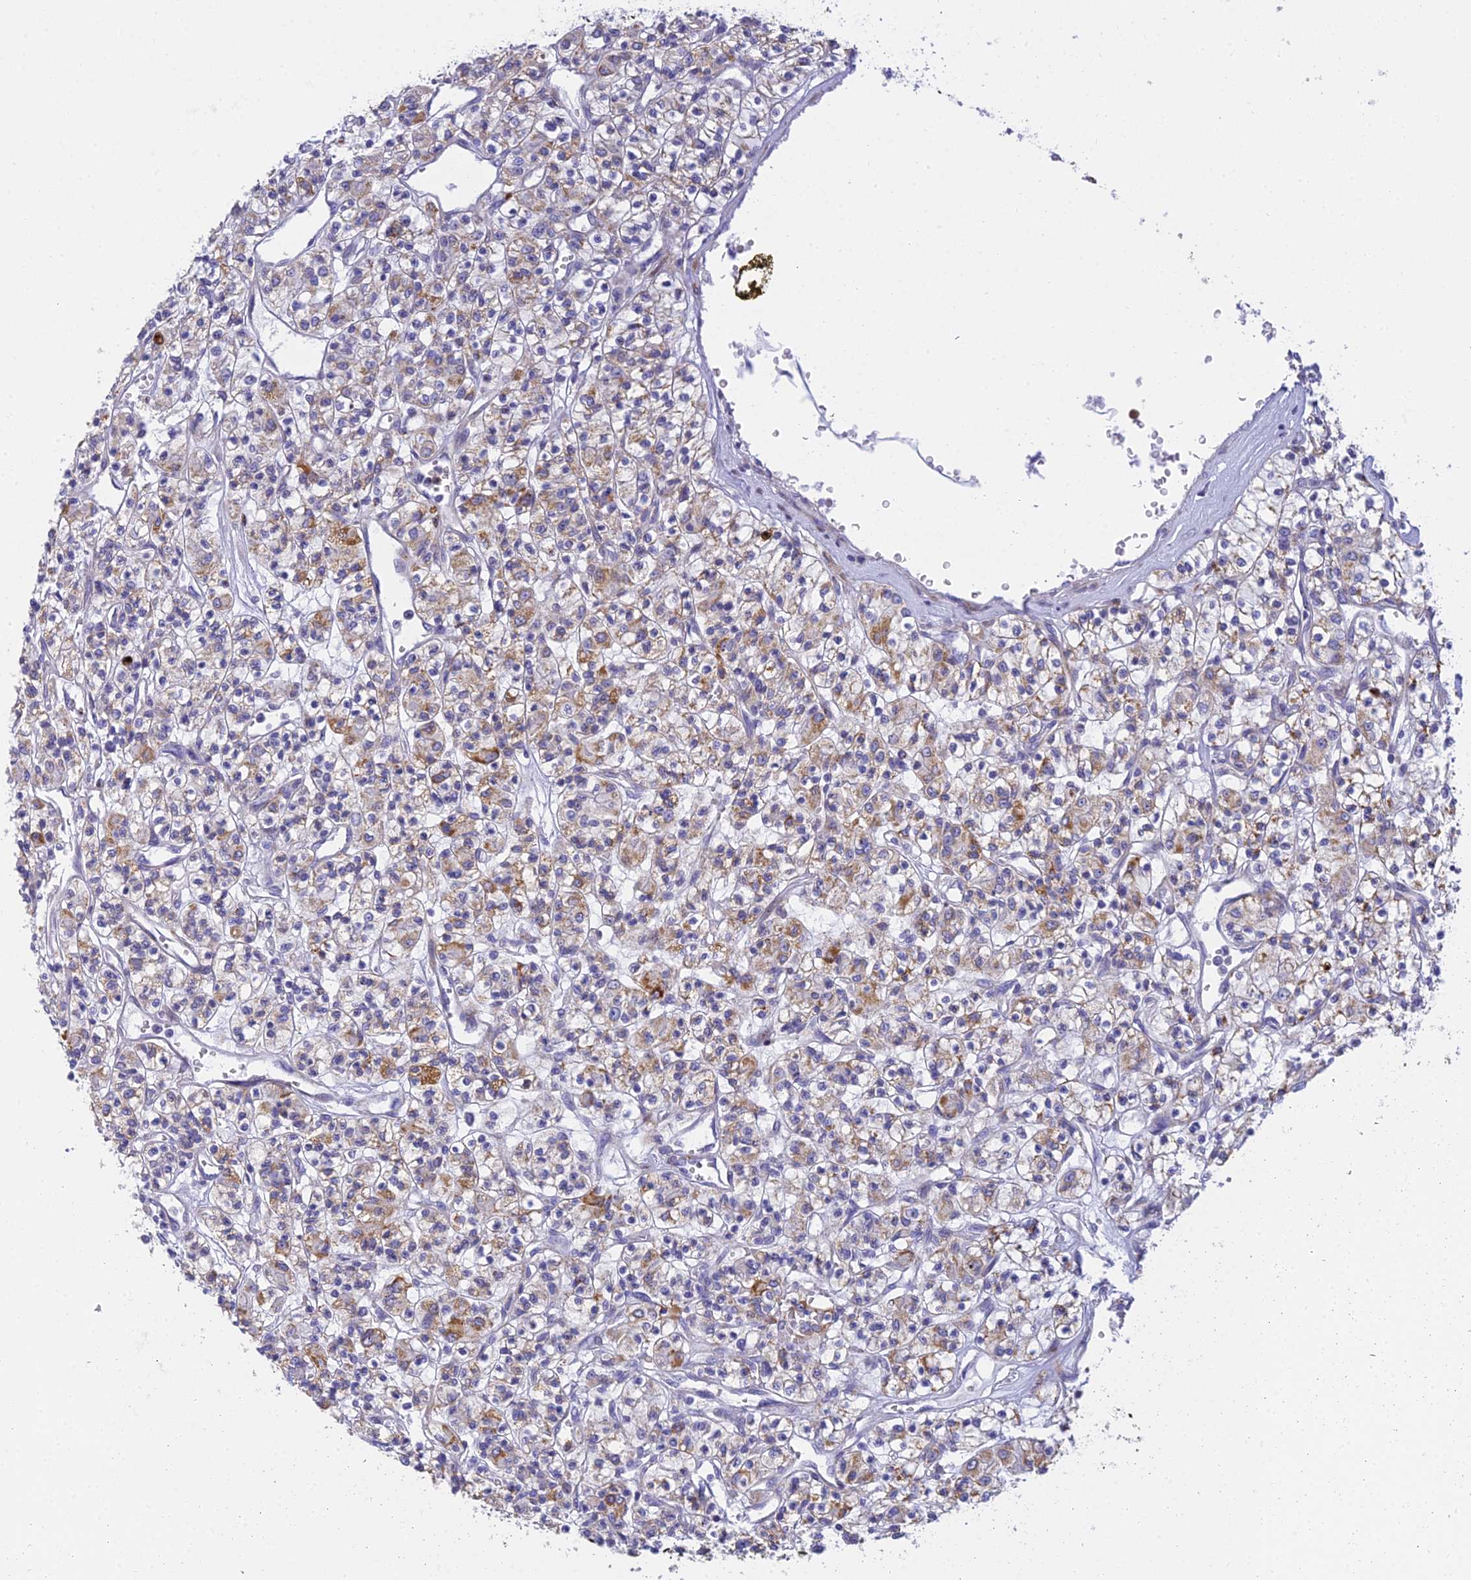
{"staining": {"intensity": "moderate", "quantity": "25%-75%", "location": "cytoplasmic/membranous"}, "tissue": "renal cancer", "cell_type": "Tumor cells", "image_type": "cancer", "snomed": [{"axis": "morphology", "description": "Adenocarcinoma, NOS"}, {"axis": "topography", "description": "Kidney"}], "caption": "Brown immunohistochemical staining in renal cancer (adenocarcinoma) demonstrates moderate cytoplasmic/membranous expression in about 25%-75% of tumor cells.", "gene": "CLCN7", "patient": {"sex": "female", "age": 59}}